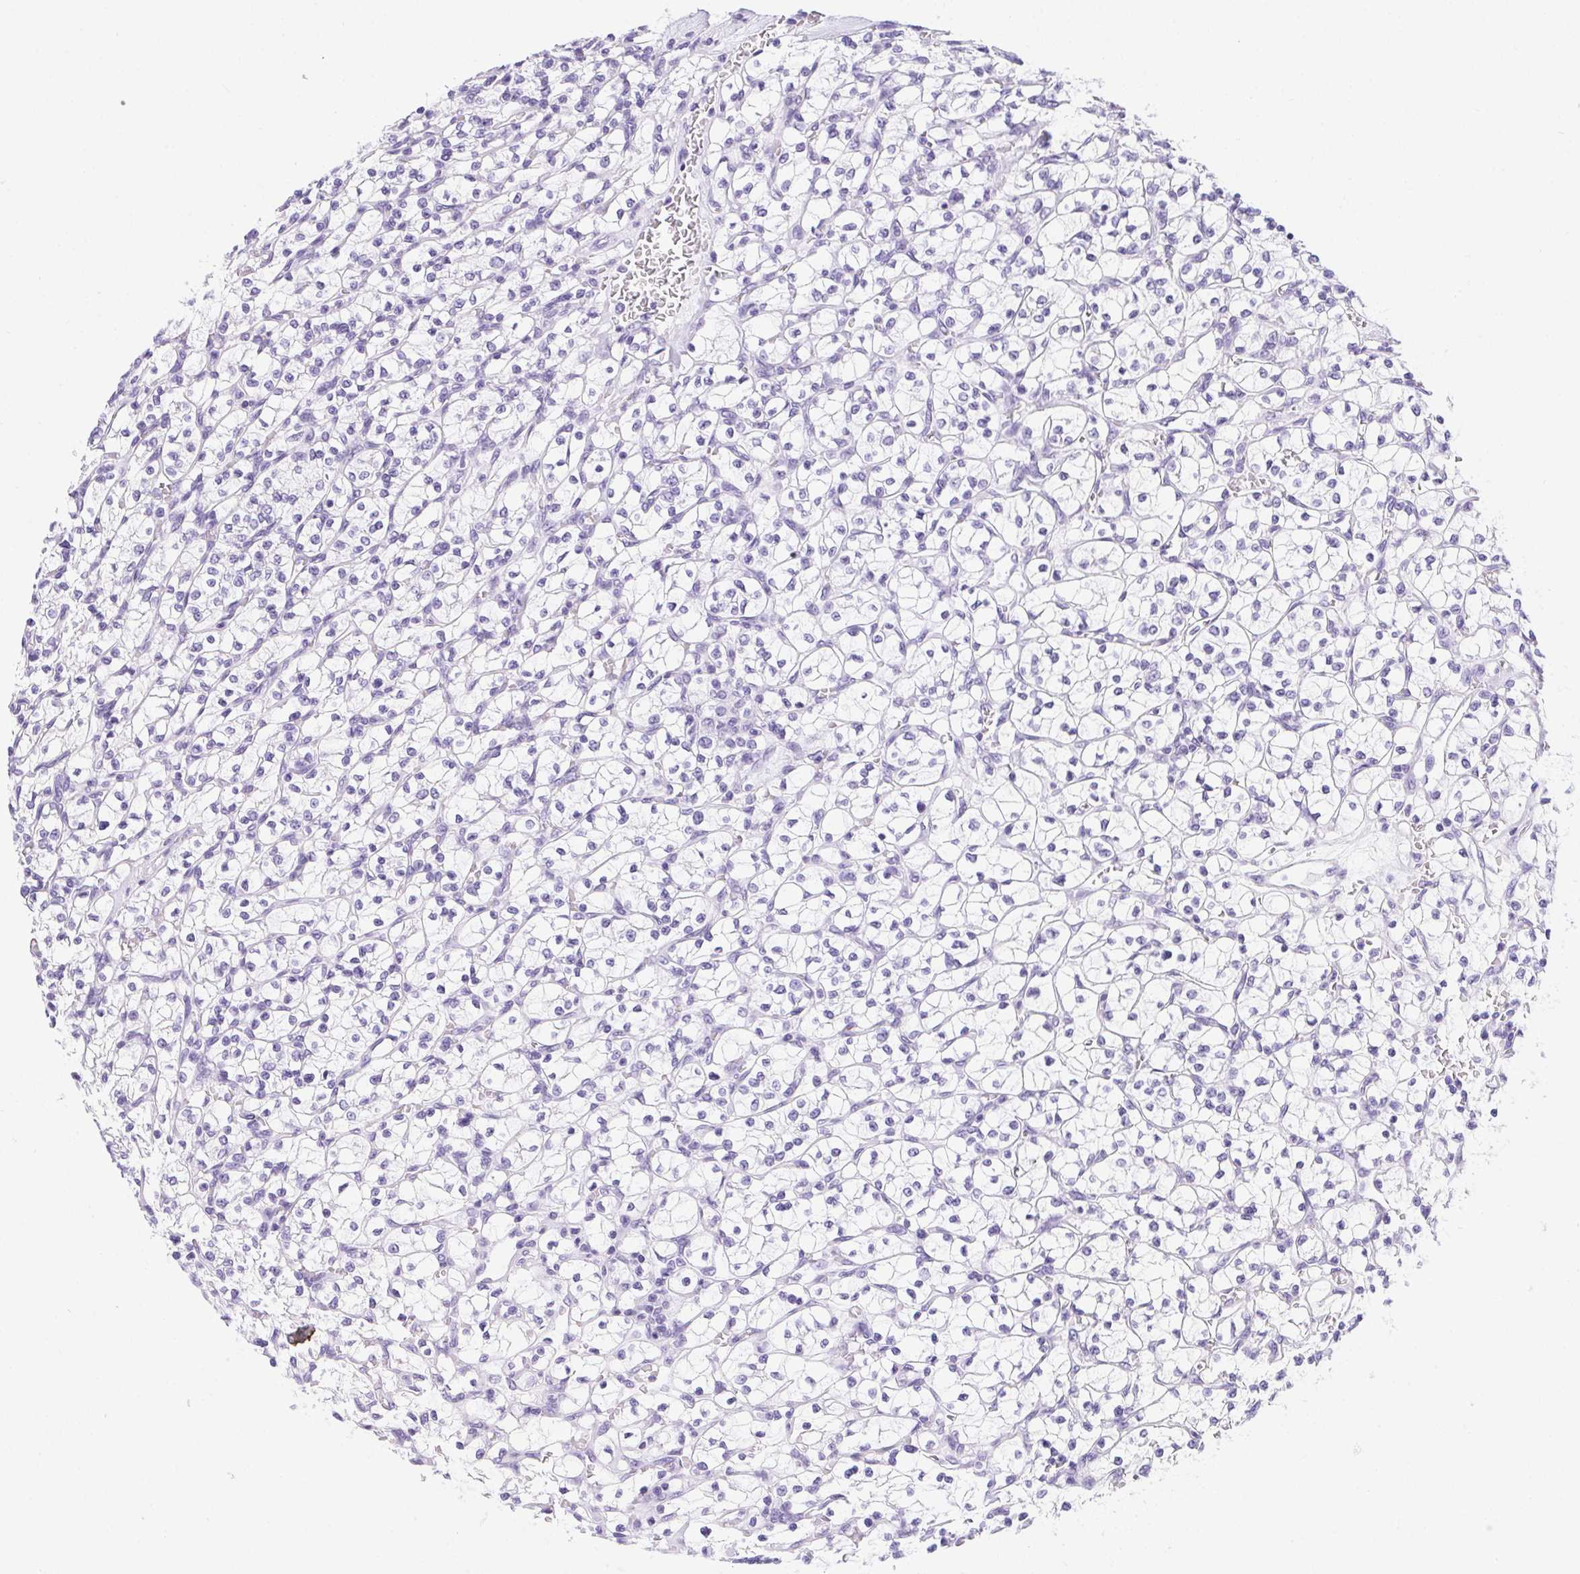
{"staining": {"intensity": "negative", "quantity": "none", "location": "none"}, "tissue": "renal cancer", "cell_type": "Tumor cells", "image_type": "cancer", "snomed": [{"axis": "morphology", "description": "Adenocarcinoma, NOS"}, {"axis": "topography", "description": "Kidney"}], "caption": "Image shows no significant protein staining in tumor cells of renal cancer (adenocarcinoma).", "gene": "PRKAA1", "patient": {"sex": "female", "age": 64}}